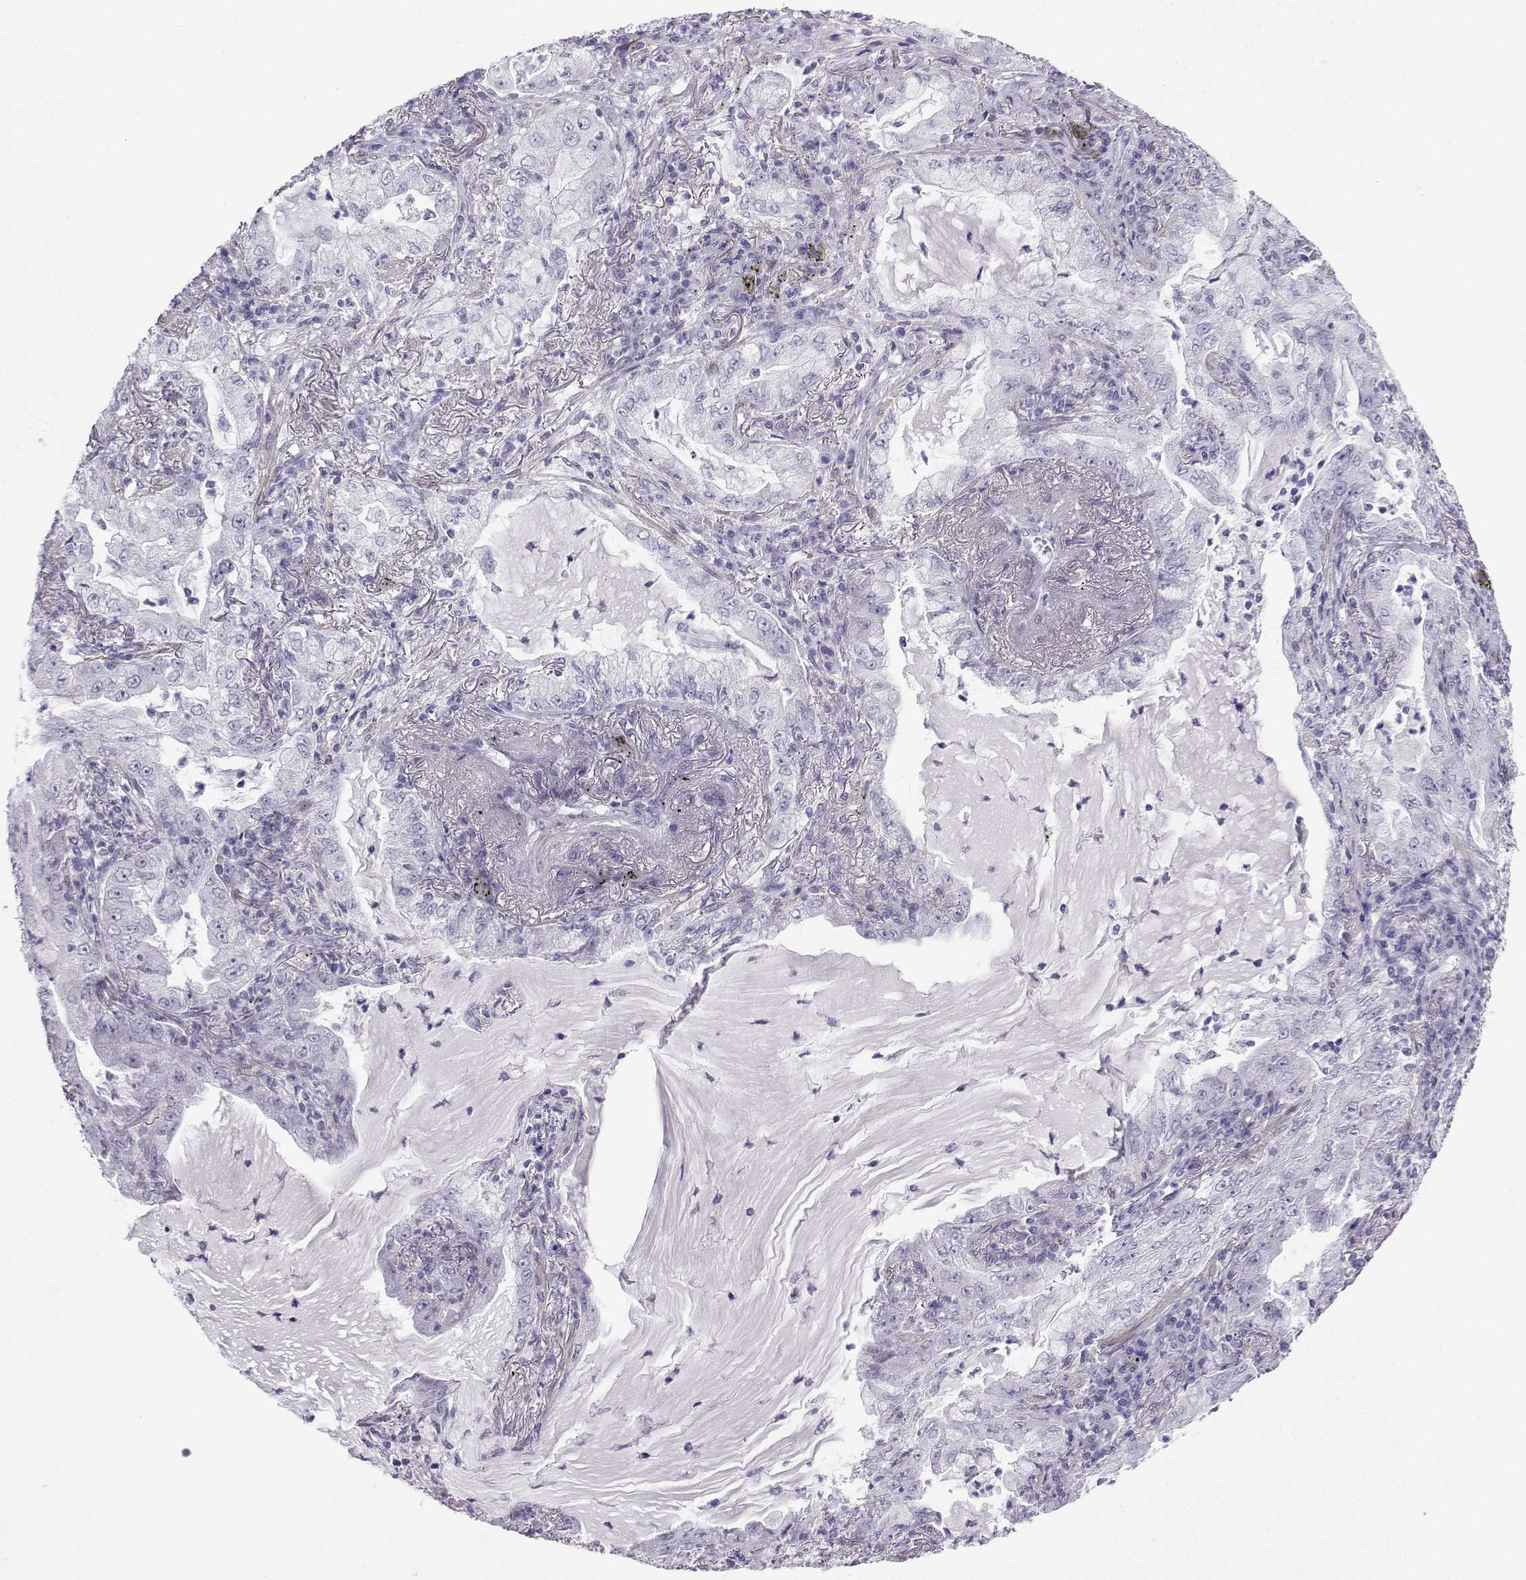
{"staining": {"intensity": "negative", "quantity": "none", "location": "none"}, "tissue": "lung cancer", "cell_type": "Tumor cells", "image_type": "cancer", "snomed": [{"axis": "morphology", "description": "Adenocarcinoma, NOS"}, {"axis": "topography", "description": "Lung"}], "caption": "DAB (3,3'-diaminobenzidine) immunohistochemical staining of human lung adenocarcinoma reveals no significant expression in tumor cells. (Immunohistochemistry, brightfield microscopy, high magnification).", "gene": "KIF17", "patient": {"sex": "female", "age": 73}}